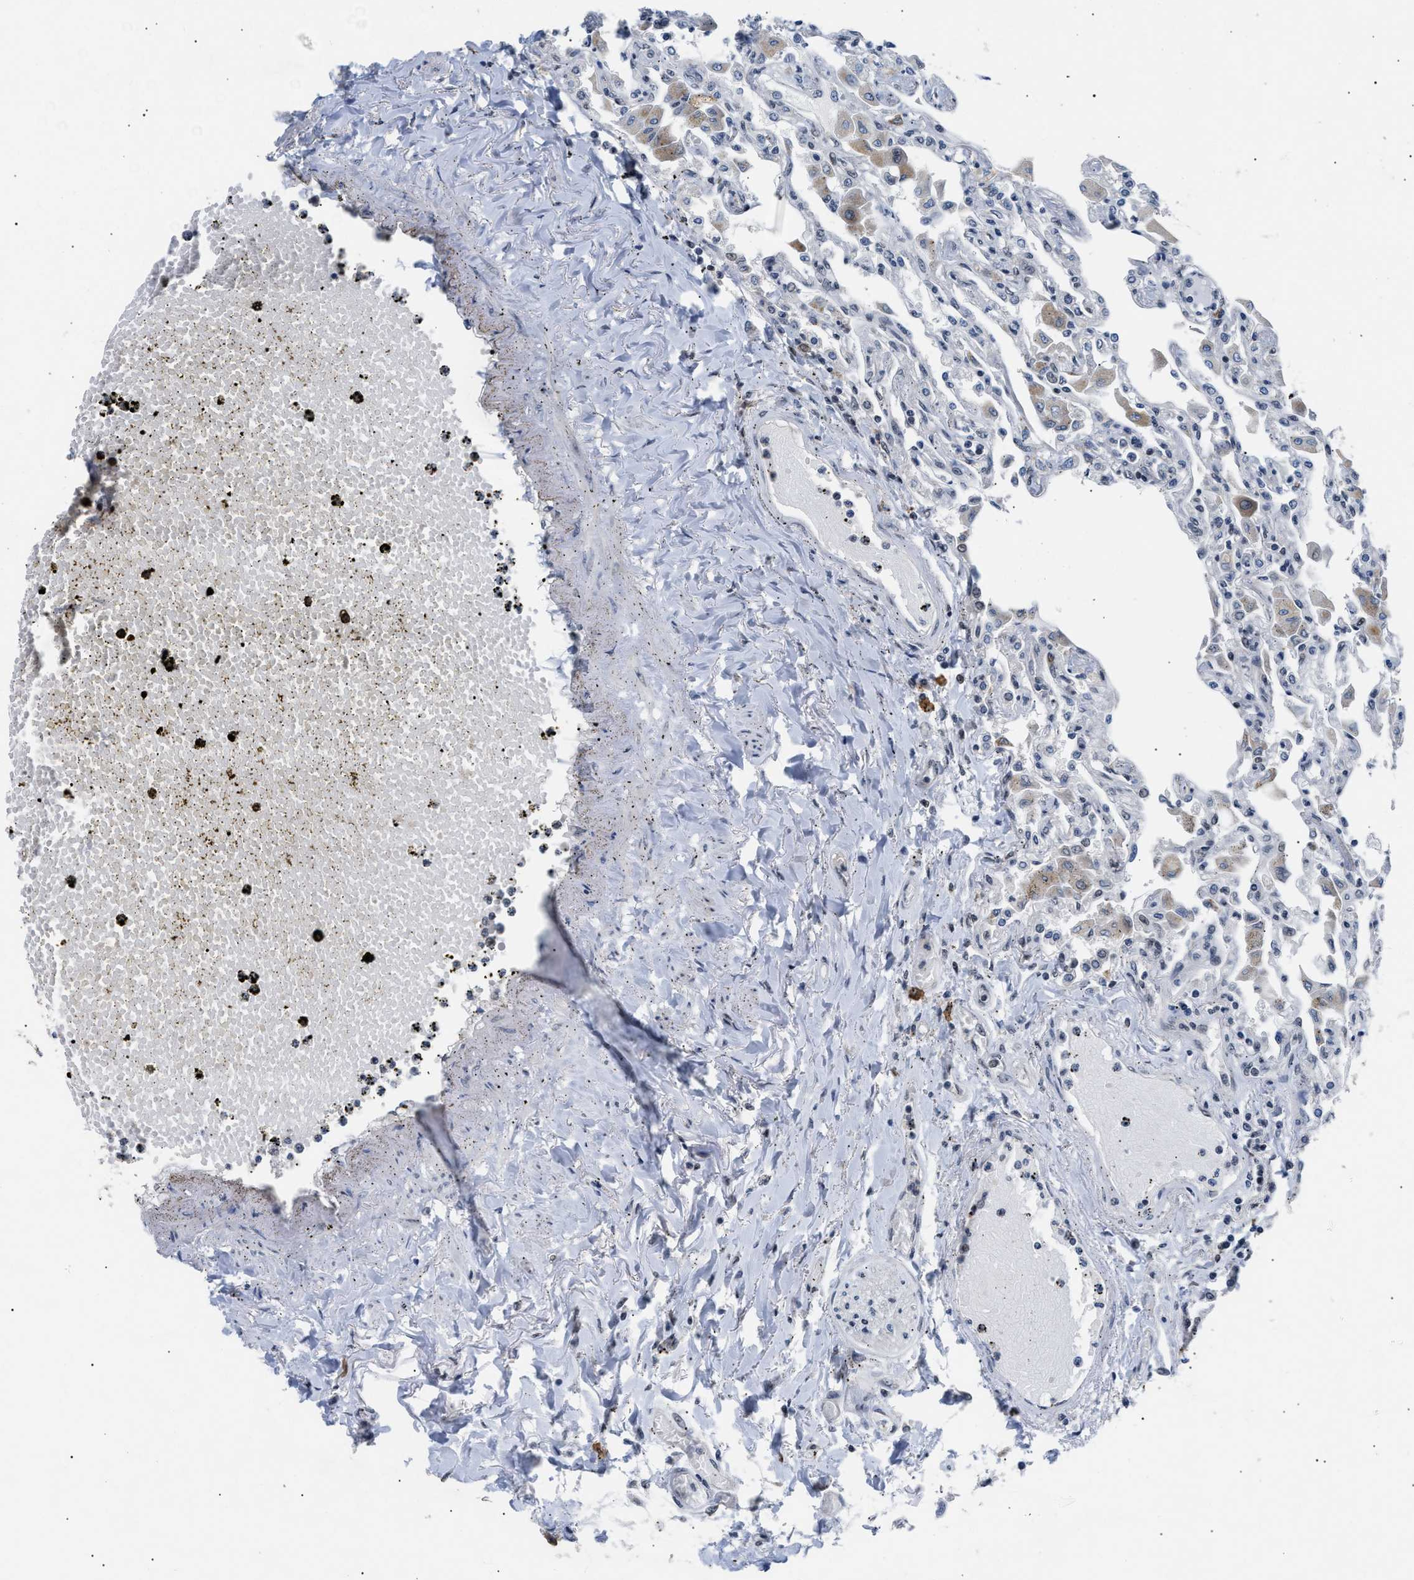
{"staining": {"intensity": "moderate", "quantity": "<25%", "location": "cytoplasmic/membranous"}, "tissue": "lung", "cell_type": "Alveolar cells", "image_type": "normal", "snomed": [{"axis": "morphology", "description": "Normal tissue, NOS"}, {"axis": "topography", "description": "Bronchus"}, {"axis": "topography", "description": "Lung"}], "caption": "This is a histology image of IHC staining of normal lung, which shows moderate staining in the cytoplasmic/membranous of alveolar cells.", "gene": "TXNRD3", "patient": {"sex": "female", "age": 49}}